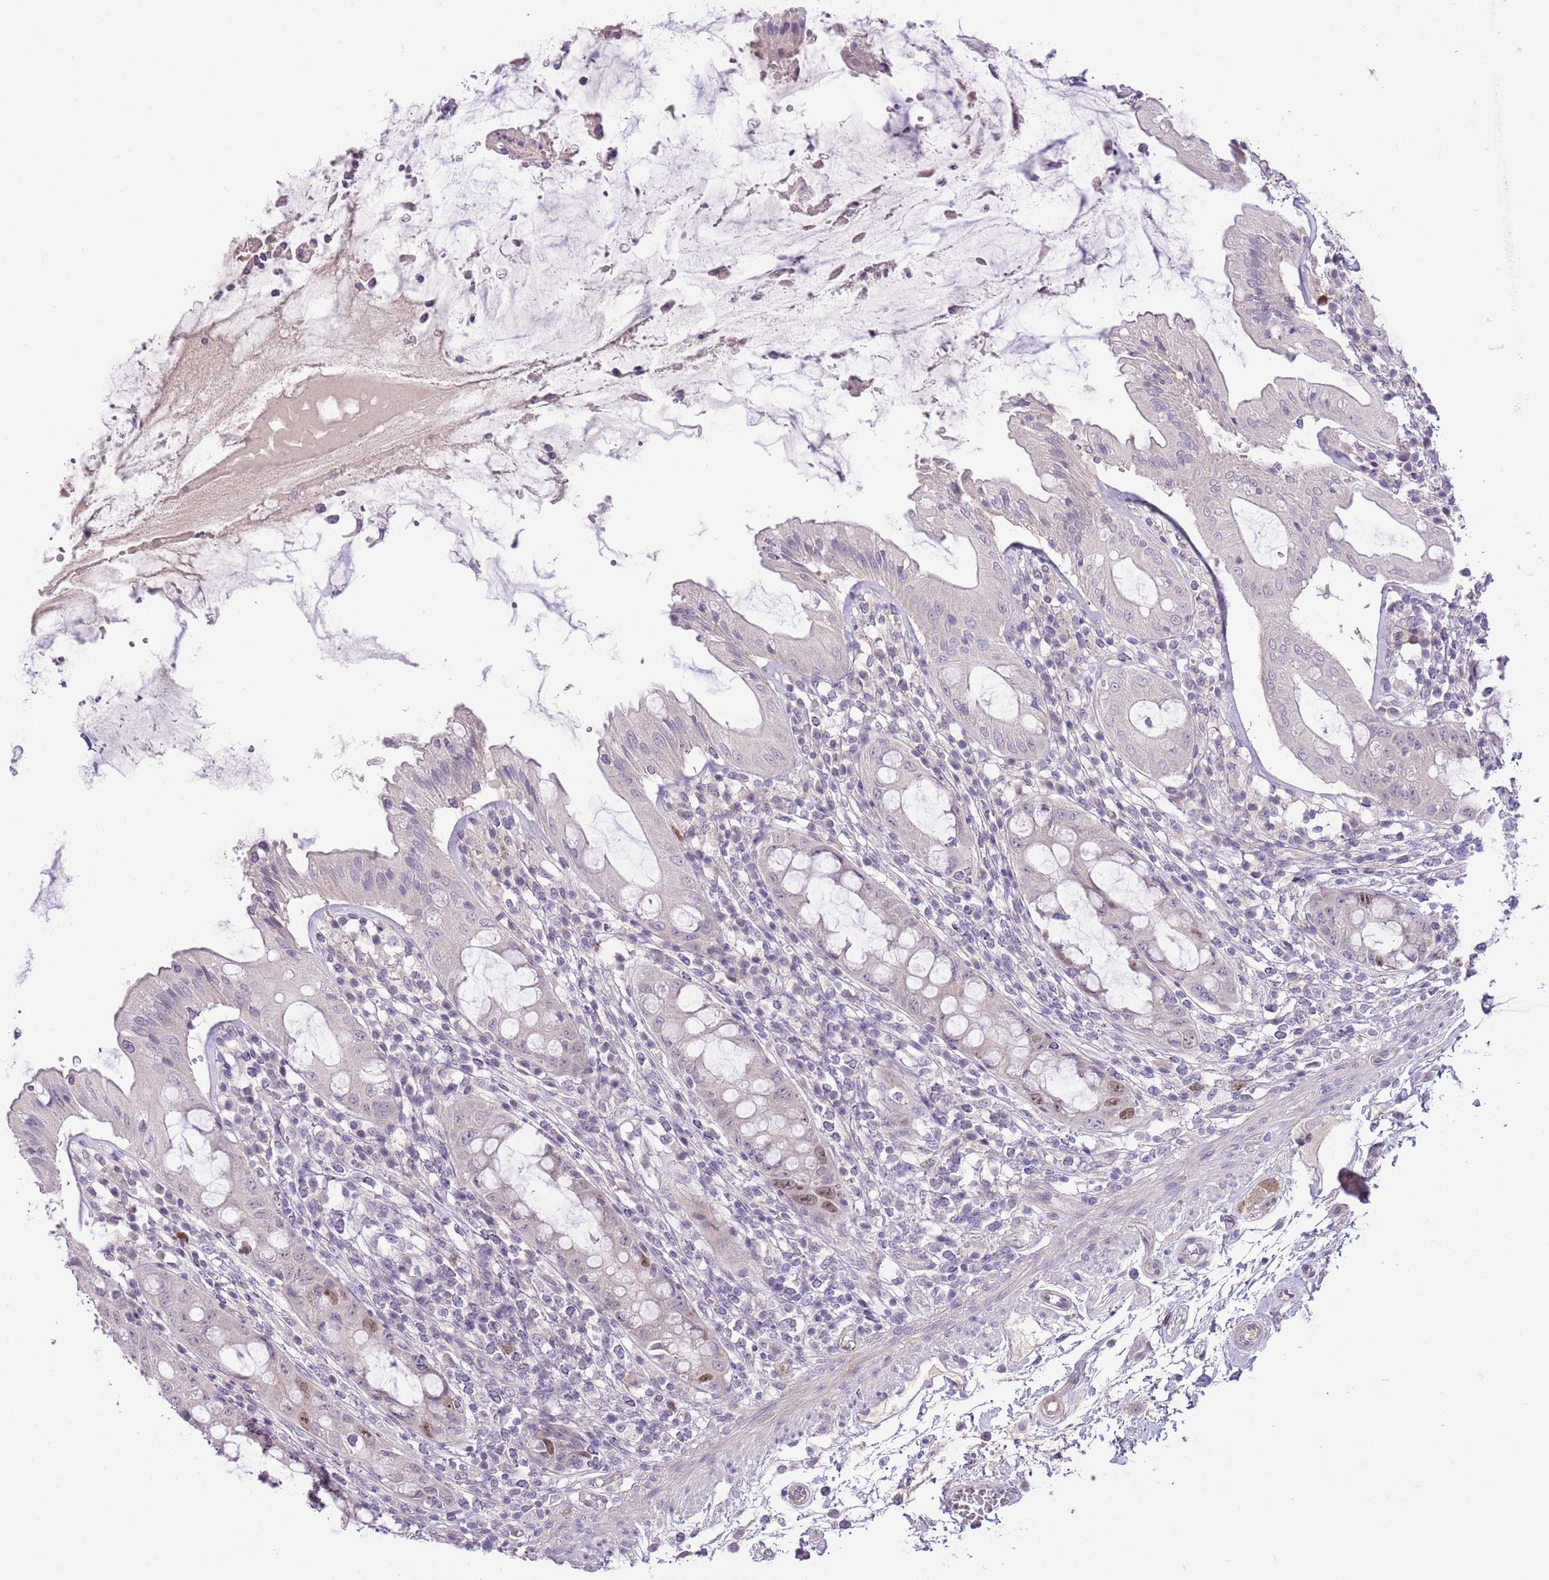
{"staining": {"intensity": "weak", "quantity": "25%-75%", "location": "cytoplasmic/membranous"}, "tissue": "rectum", "cell_type": "Glandular cells", "image_type": "normal", "snomed": [{"axis": "morphology", "description": "Normal tissue, NOS"}, {"axis": "topography", "description": "Rectum"}], "caption": "A micrograph showing weak cytoplasmic/membranous expression in about 25%-75% of glandular cells in unremarkable rectum, as visualized by brown immunohistochemical staining.", "gene": "FBRSL1", "patient": {"sex": "female", "age": 57}}